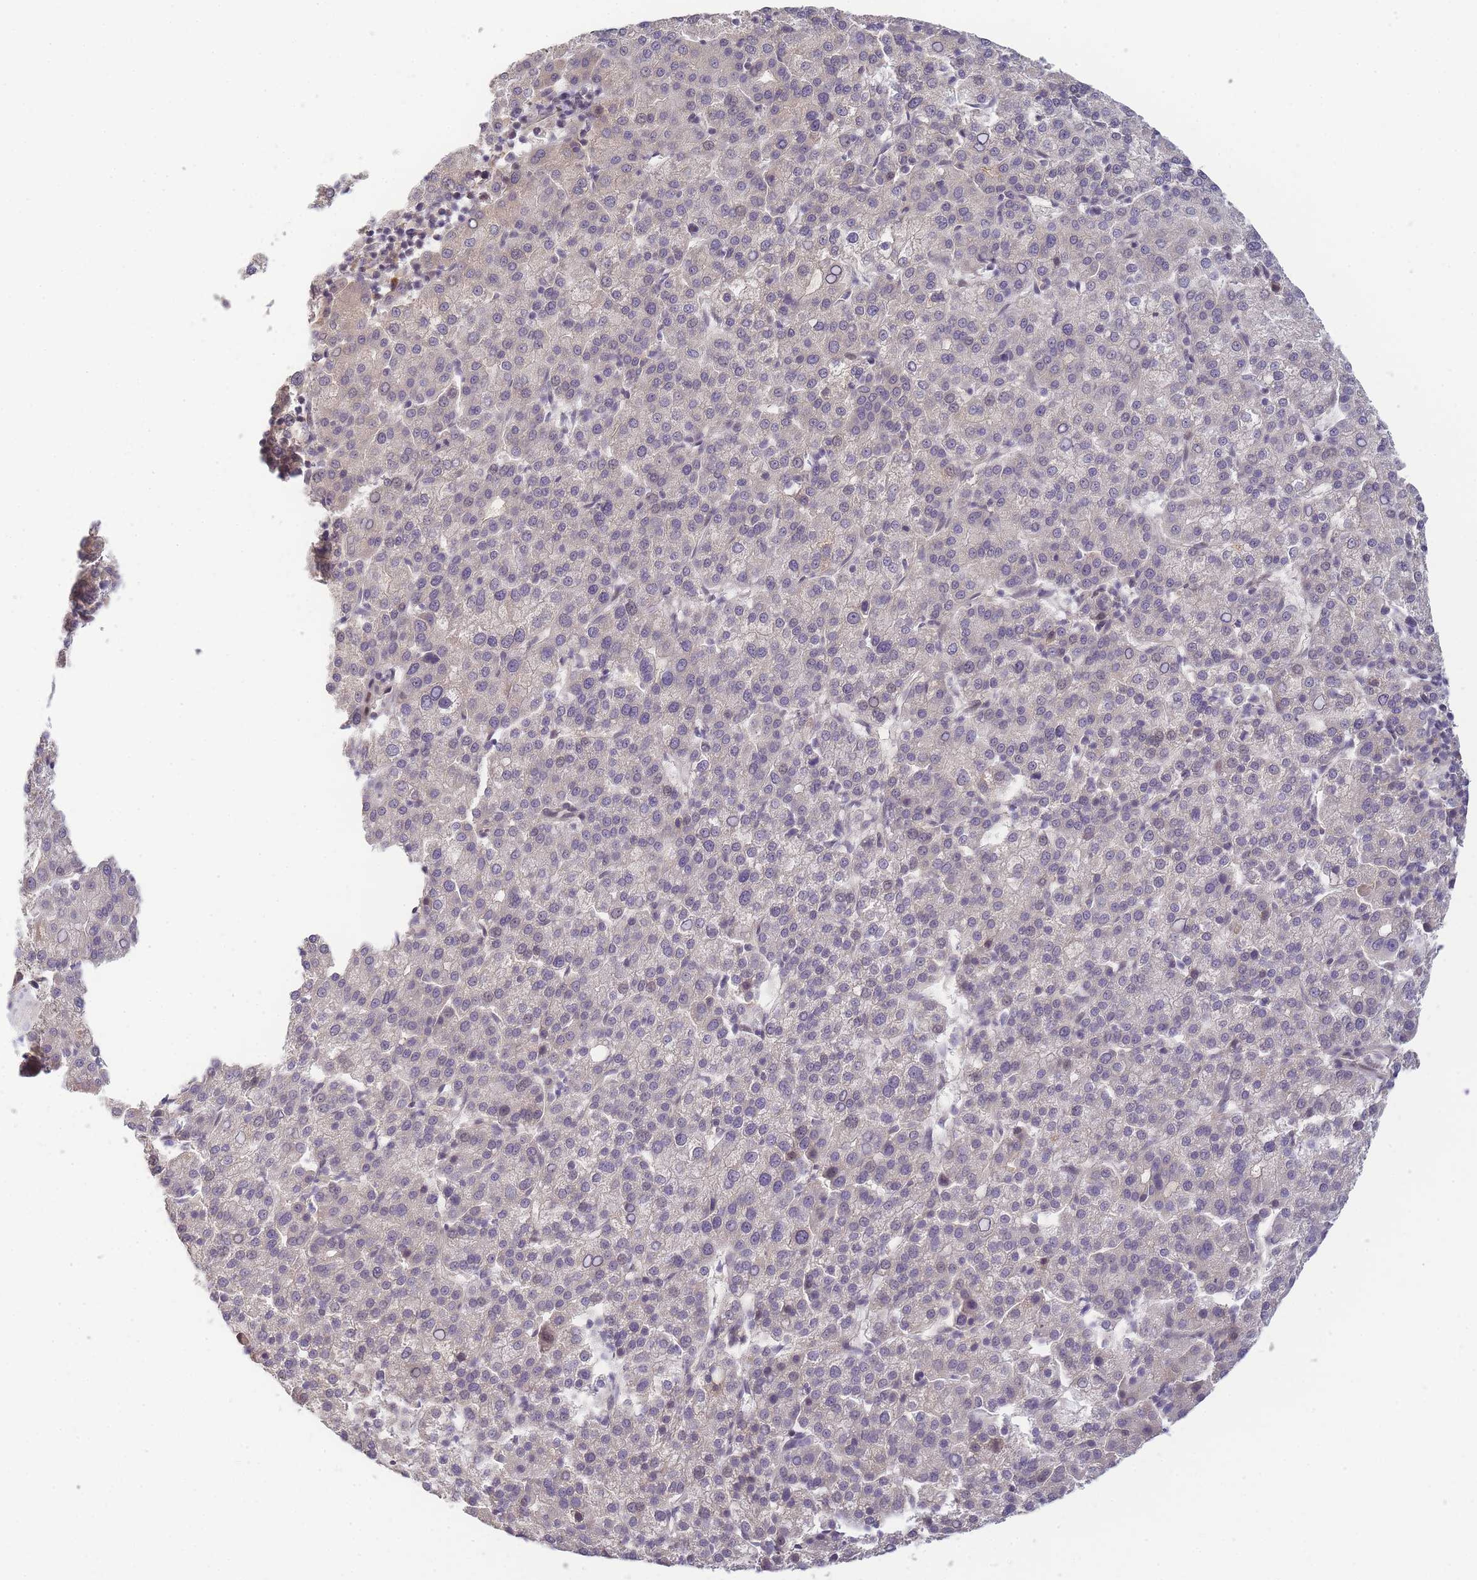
{"staining": {"intensity": "negative", "quantity": "none", "location": "none"}, "tissue": "liver cancer", "cell_type": "Tumor cells", "image_type": "cancer", "snomed": [{"axis": "morphology", "description": "Carcinoma, Hepatocellular, NOS"}, {"axis": "topography", "description": "Liver"}], "caption": "An IHC photomicrograph of hepatocellular carcinoma (liver) is shown. There is no staining in tumor cells of hepatocellular carcinoma (liver).", "gene": "RRAD", "patient": {"sex": "female", "age": 58}}